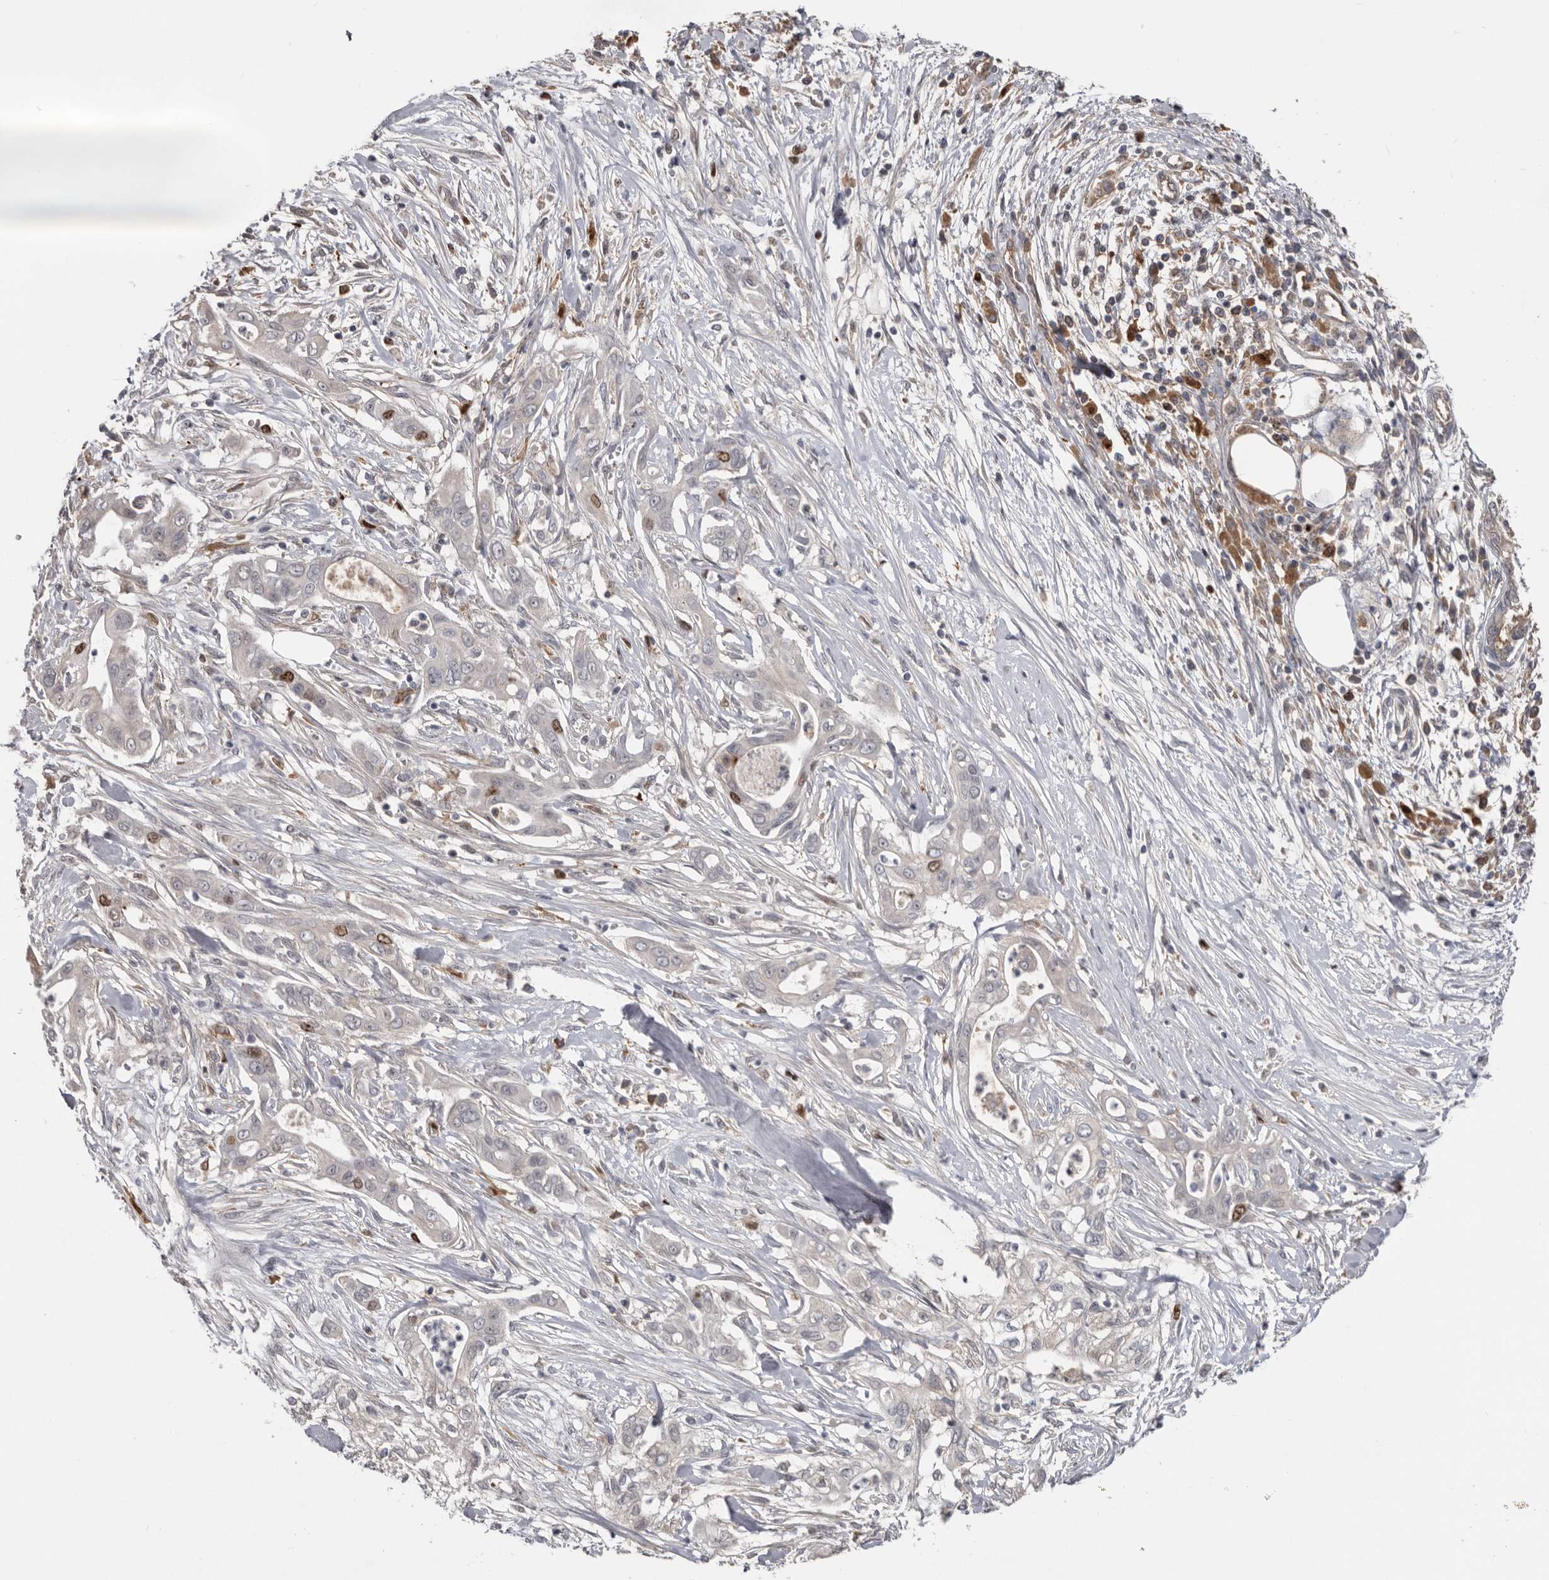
{"staining": {"intensity": "negative", "quantity": "none", "location": "none"}, "tissue": "pancreatic cancer", "cell_type": "Tumor cells", "image_type": "cancer", "snomed": [{"axis": "morphology", "description": "Adenocarcinoma, NOS"}, {"axis": "topography", "description": "Pancreas"}], "caption": "Immunohistochemistry (IHC) of adenocarcinoma (pancreatic) demonstrates no positivity in tumor cells.", "gene": "CDCA8", "patient": {"sex": "male", "age": 58}}